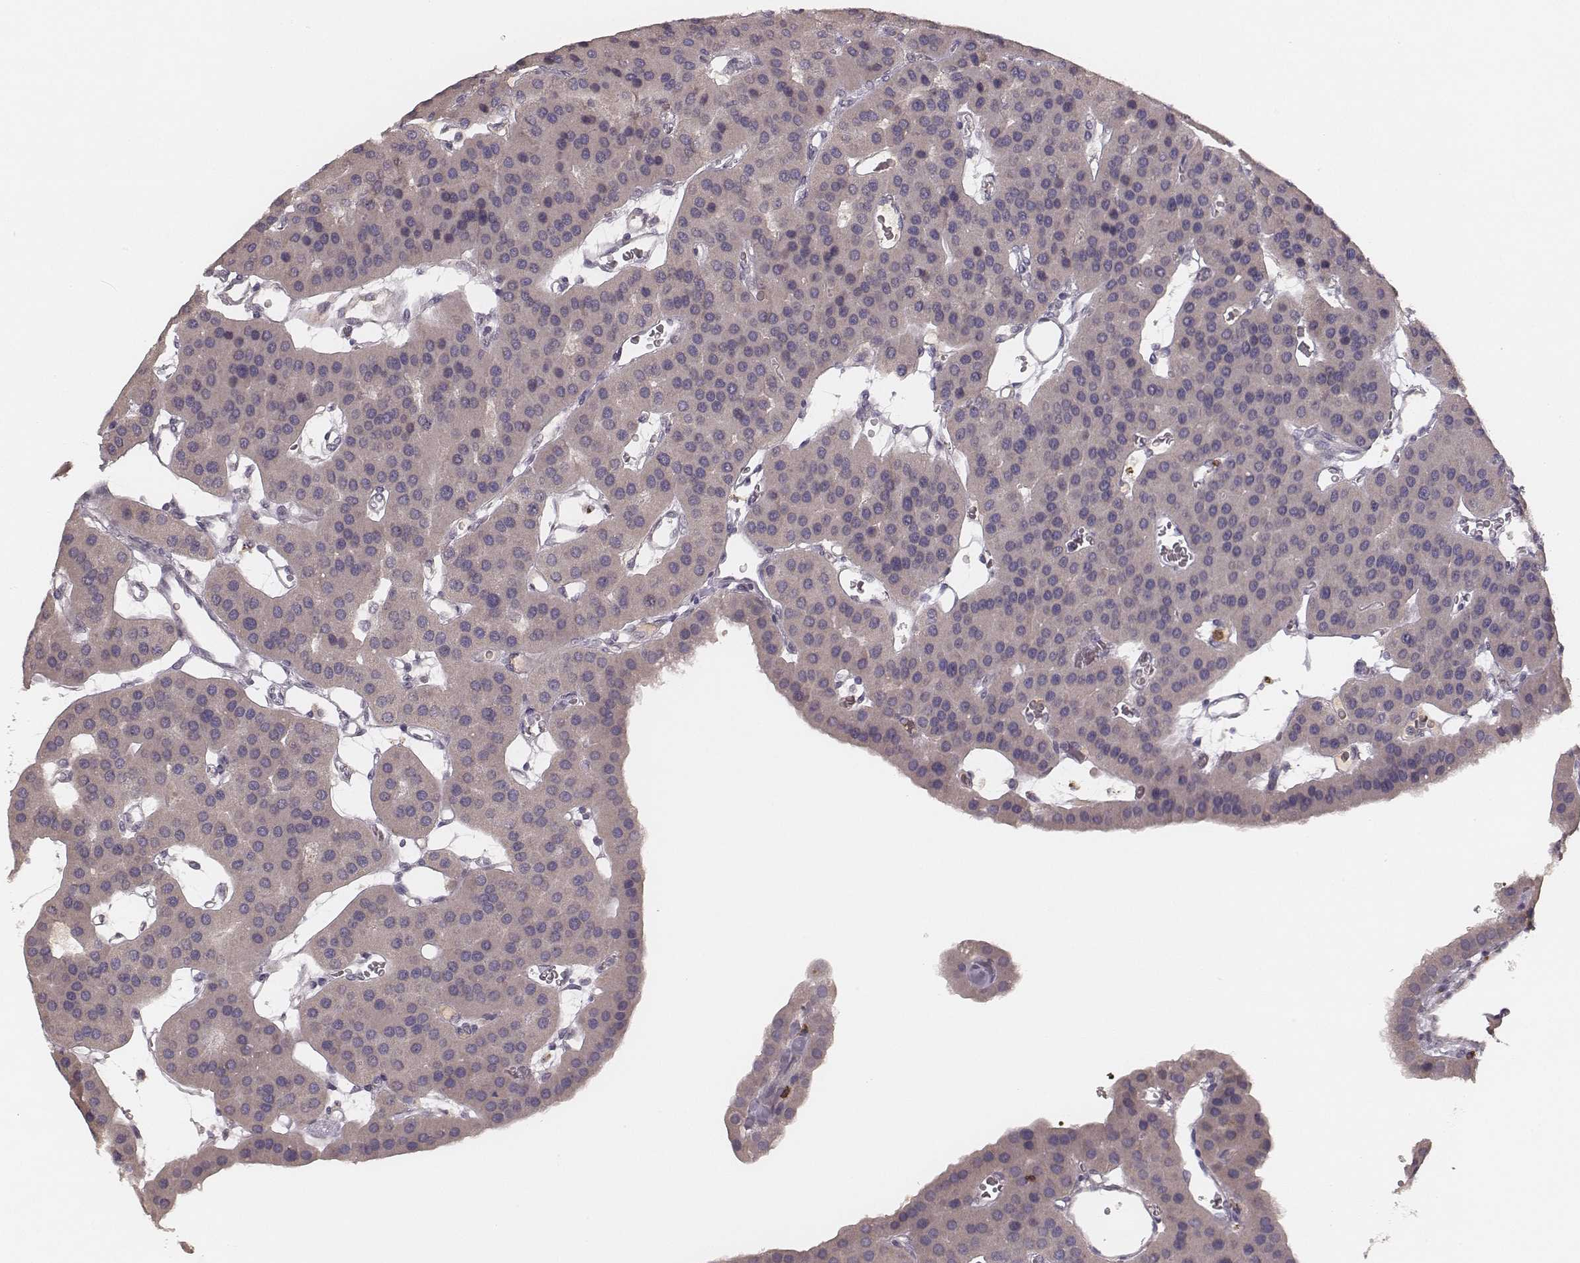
{"staining": {"intensity": "negative", "quantity": "none", "location": "none"}, "tissue": "parathyroid gland", "cell_type": "Glandular cells", "image_type": "normal", "snomed": [{"axis": "morphology", "description": "Normal tissue, NOS"}, {"axis": "morphology", "description": "Adenoma, NOS"}, {"axis": "topography", "description": "Parathyroid gland"}], "caption": "Immunohistochemistry of normal human parathyroid gland shows no positivity in glandular cells.", "gene": "CD8A", "patient": {"sex": "female", "age": 86}}